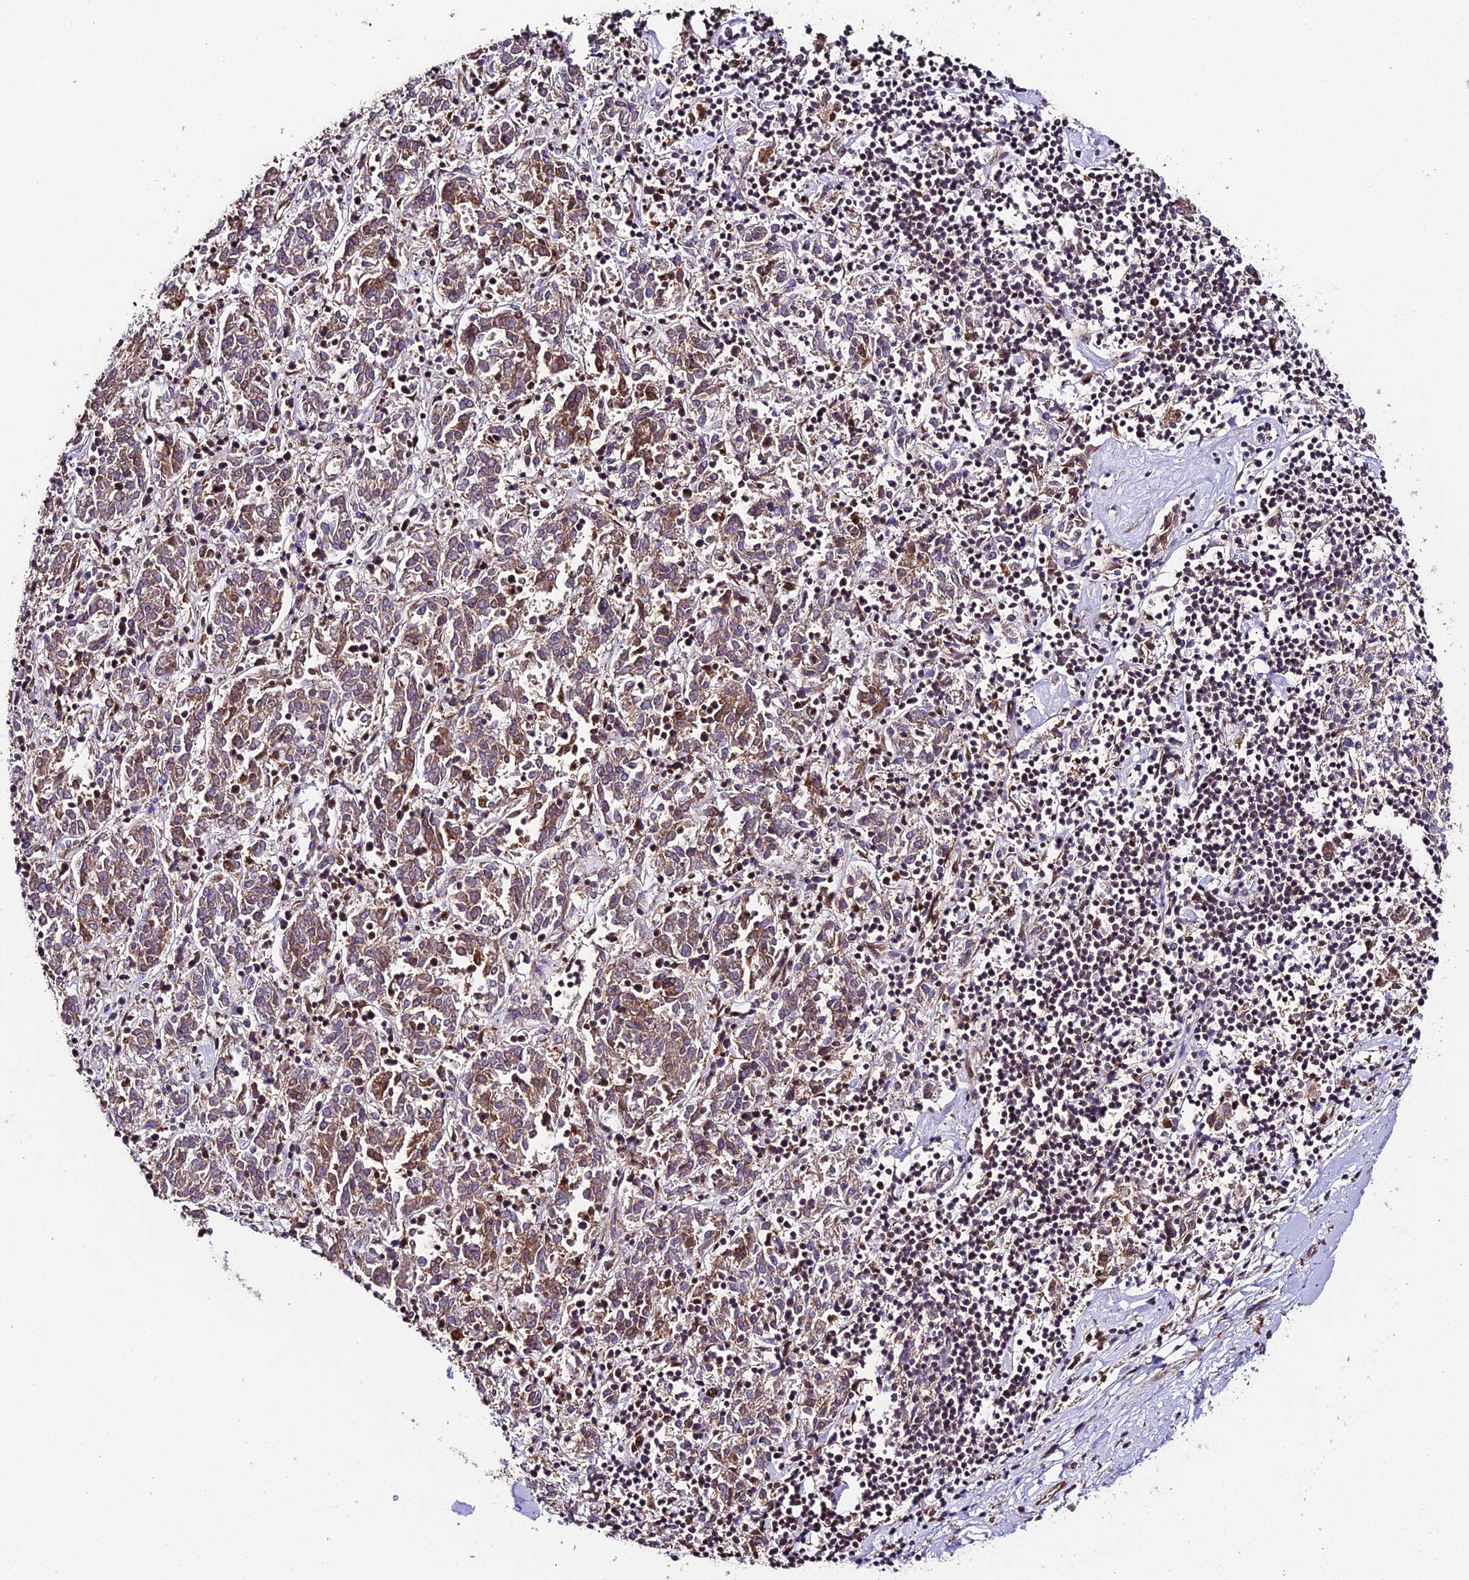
{"staining": {"intensity": "moderate", "quantity": "<25%", "location": "cytoplasmic/membranous"}, "tissue": "melanoma", "cell_type": "Tumor cells", "image_type": "cancer", "snomed": [{"axis": "morphology", "description": "Malignant melanoma, NOS"}, {"axis": "topography", "description": "Skin"}], "caption": "There is low levels of moderate cytoplasmic/membranous expression in tumor cells of melanoma, as demonstrated by immunohistochemical staining (brown color).", "gene": "TRIM22", "patient": {"sex": "female", "age": 72}}